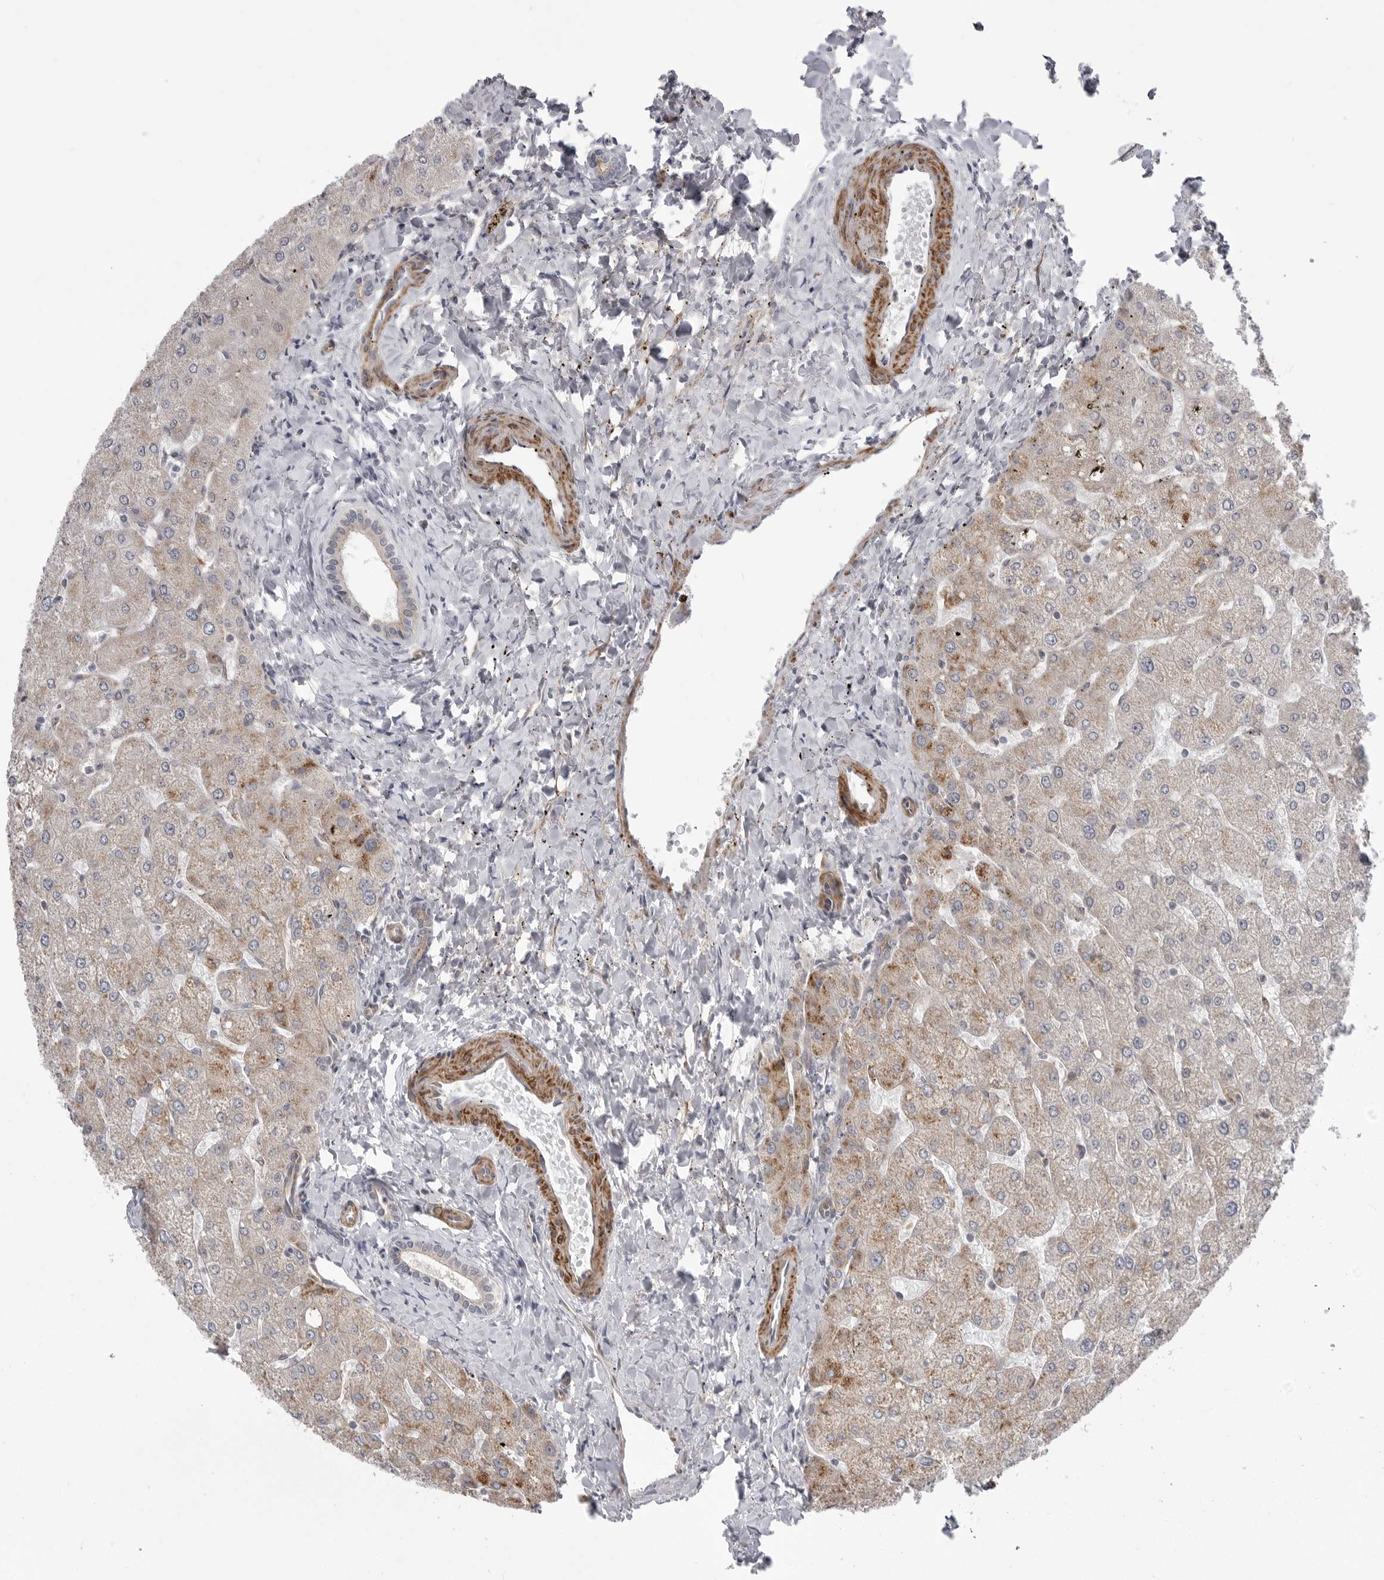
{"staining": {"intensity": "weak", "quantity": "<25%", "location": "cytoplasmic/membranous"}, "tissue": "liver", "cell_type": "Cholangiocytes", "image_type": "normal", "snomed": [{"axis": "morphology", "description": "Normal tissue, NOS"}, {"axis": "topography", "description": "Liver"}], "caption": "The photomicrograph exhibits no significant staining in cholangiocytes of liver.", "gene": "SCP2", "patient": {"sex": "male", "age": 55}}